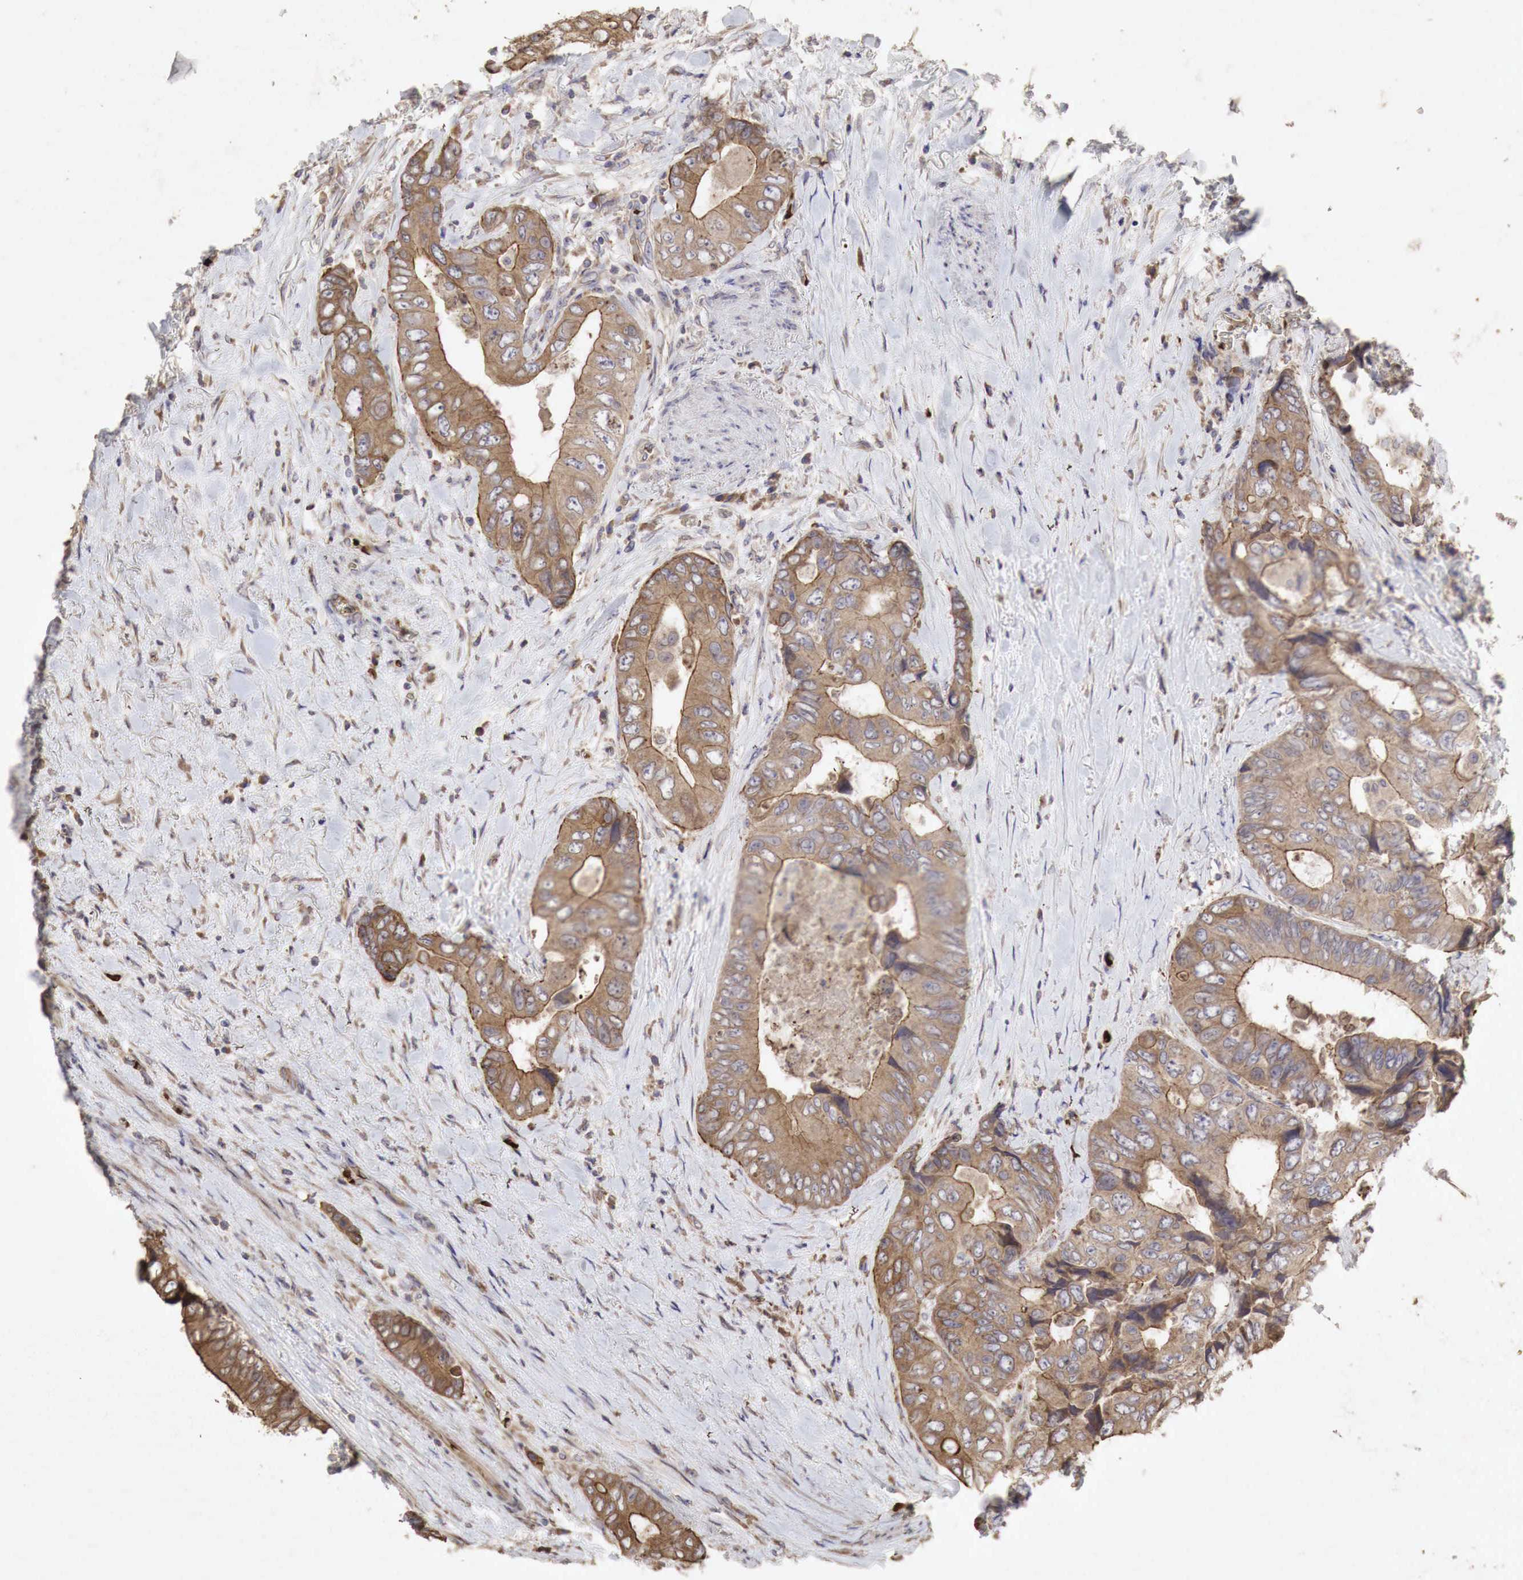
{"staining": {"intensity": "moderate", "quantity": ">75%", "location": "cytoplasmic/membranous"}, "tissue": "colorectal cancer", "cell_type": "Tumor cells", "image_type": "cancer", "snomed": [{"axis": "morphology", "description": "Adenocarcinoma, NOS"}, {"axis": "topography", "description": "Rectum"}], "caption": "A photomicrograph showing moderate cytoplasmic/membranous staining in approximately >75% of tumor cells in colorectal cancer (adenocarcinoma), as visualized by brown immunohistochemical staining.", "gene": "PABPC5", "patient": {"sex": "female", "age": 67}}